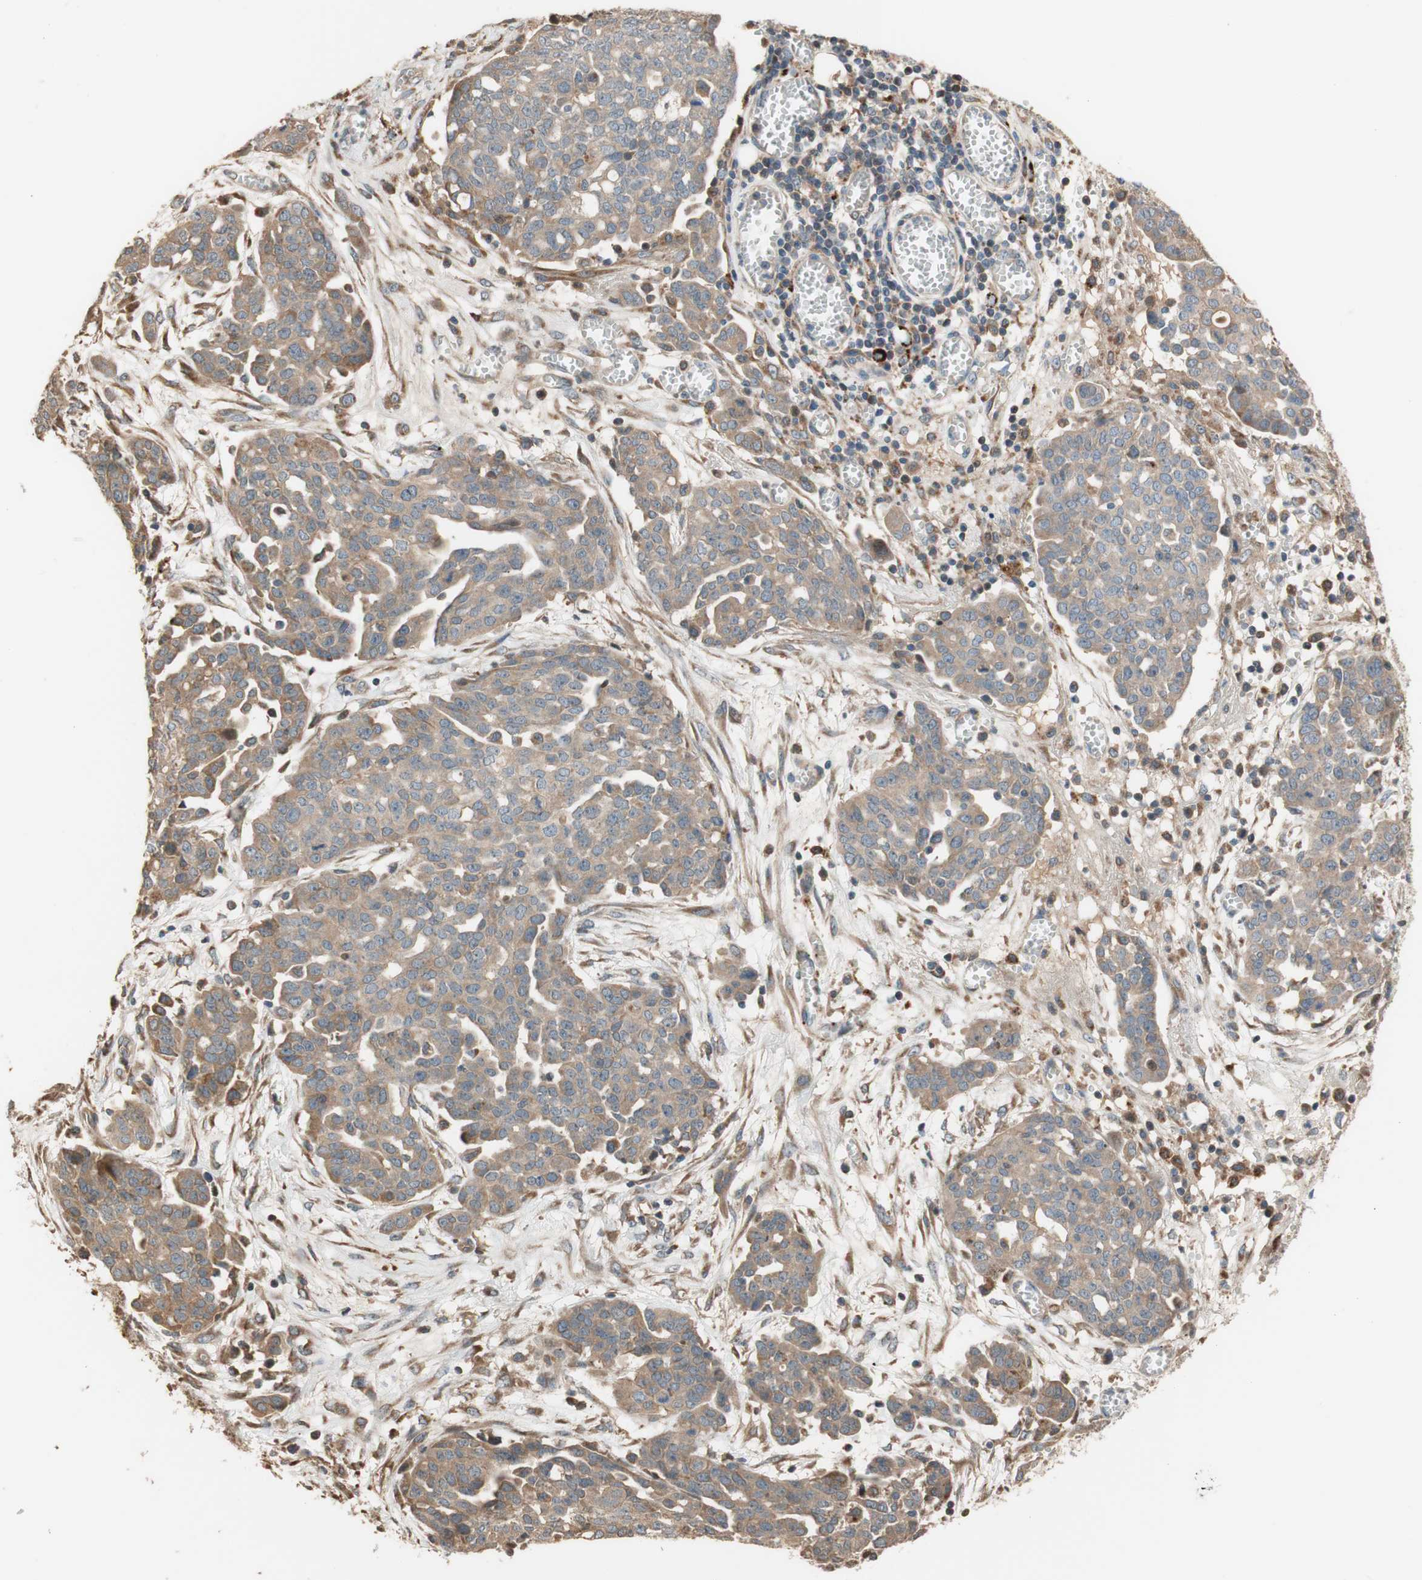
{"staining": {"intensity": "weak", "quantity": ">75%", "location": "cytoplasmic/membranous"}, "tissue": "ovarian cancer", "cell_type": "Tumor cells", "image_type": "cancer", "snomed": [{"axis": "morphology", "description": "Cystadenocarcinoma, serous, NOS"}, {"axis": "topography", "description": "Soft tissue"}, {"axis": "topography", "description": "Ovary"}], "caption": "Serous cystadenocarcinoma (ovarian) stained with a protein marker exhibits weak staining in tumor cells.", "gene": "PTPN21", "patient": {"sex": "female", "age": 57}}